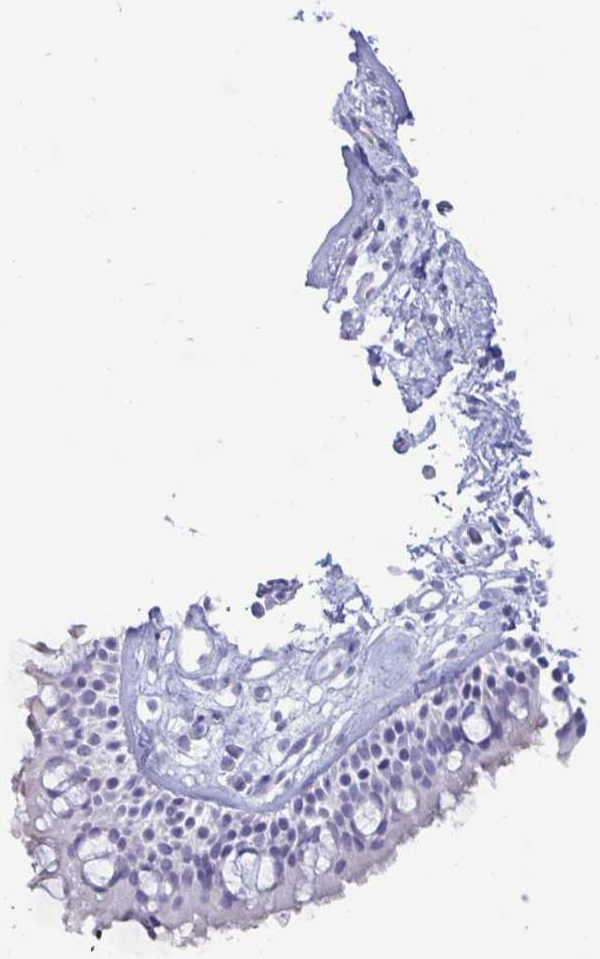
{"staining": {"intensity": "negative", "quantity": "none", "location": "none"}, "tissue": "nasopharynx", "cell_type": "Respiratory epithelial cells", "image_type": "normal", "snomed": [{"axis": "morphology", "description": "Normal tissue, NOS"}, {"axis": "topography", "description": "Nasopharynx"}], "caption": "DAB immunohistochemical staining of normal nasopharynx shows no significant staining in respiratory epithelial cells.", "gene": "BPIFA3", "patient": {"sex": "female", "age": 70}}